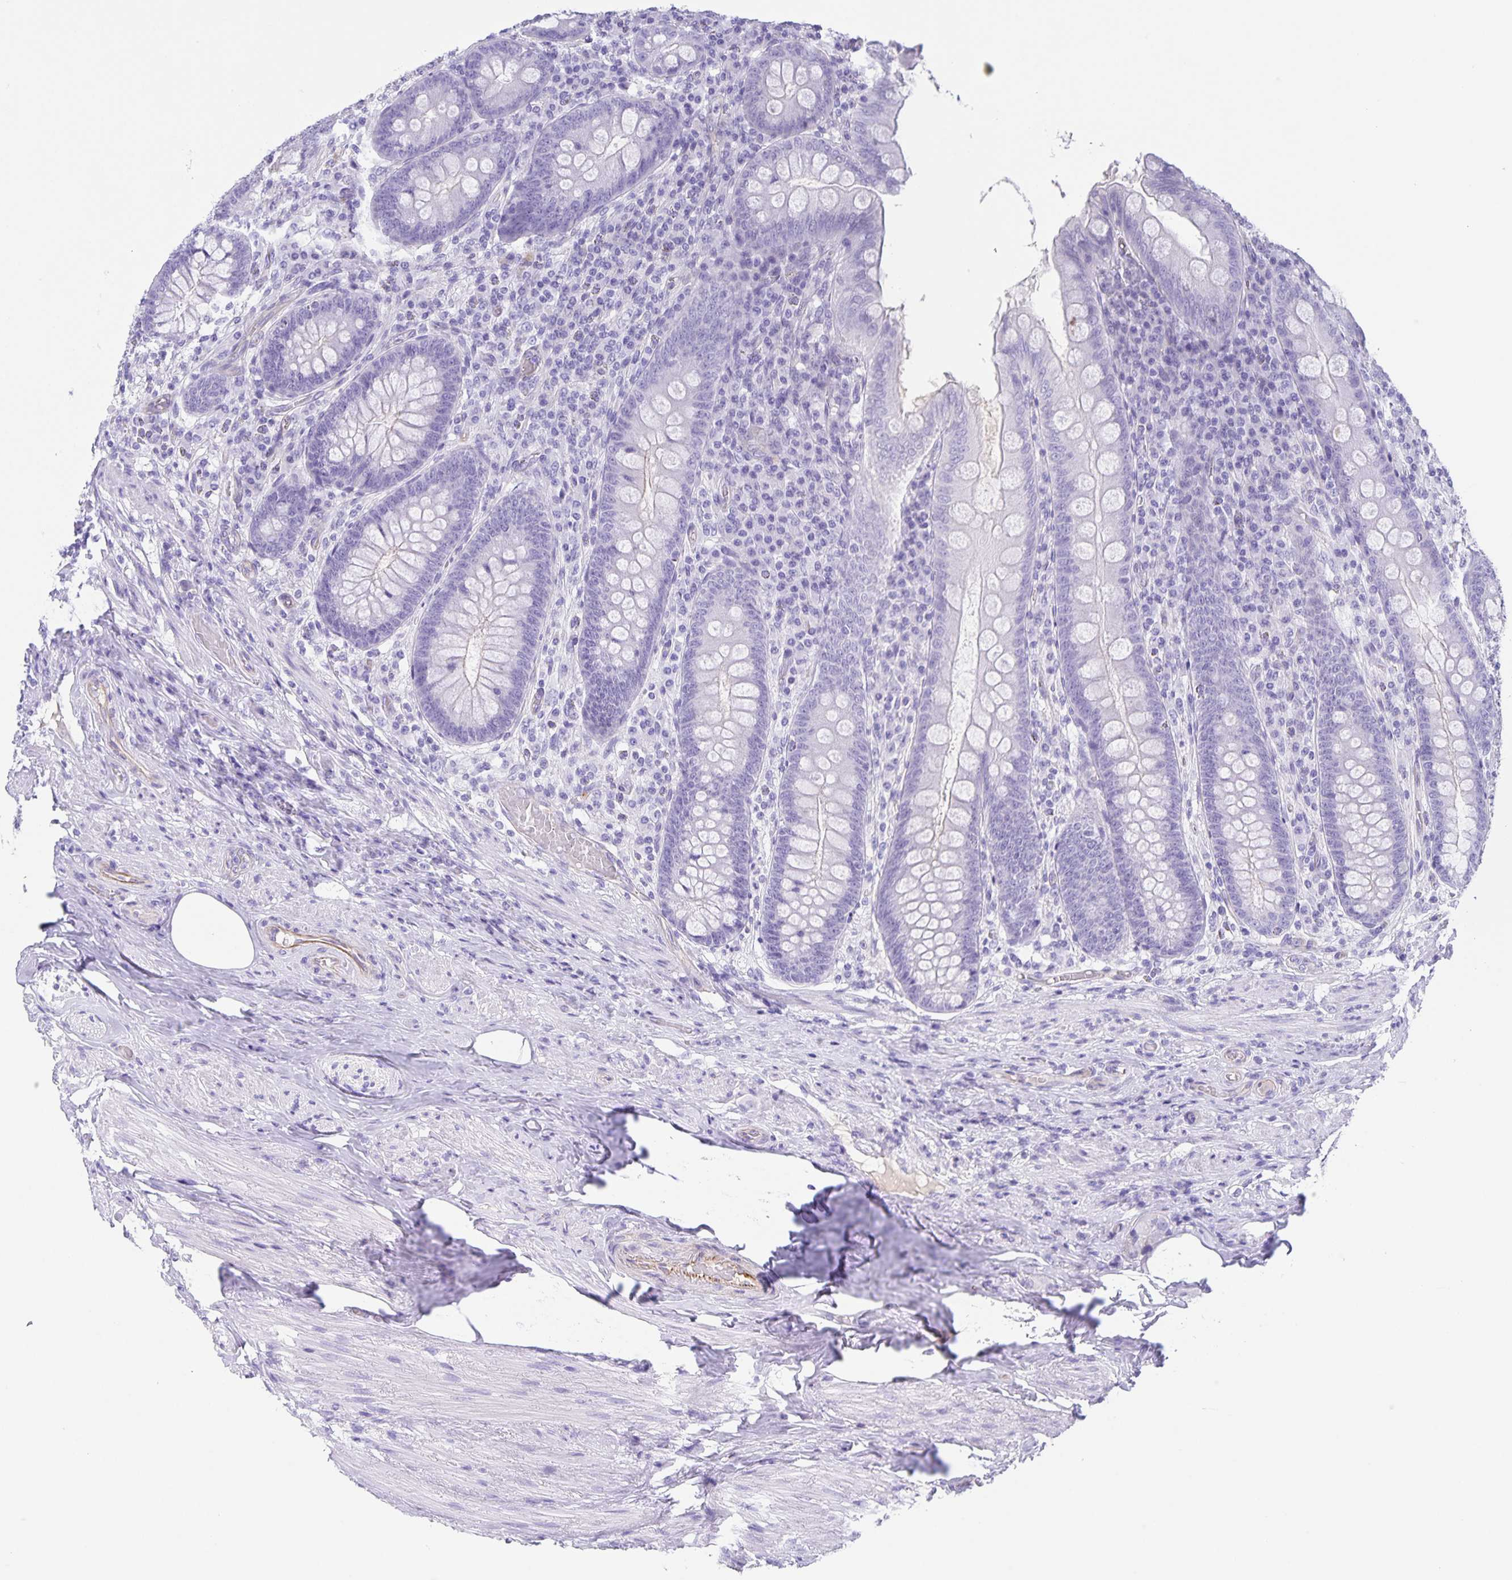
{"staining": {"intensity": "negative", "quantity": "none", "location": "none"}, "tissue": "appendix", "cell_type": "Glandular cells", "image_type": "normal", "snomed": [{"axis": "morphology", "description": "Normal tissue, NOS"}, {"axis": "topography", "description": "Appendix"}], "caption": "The image reveals no significant staining in glandular cells of appendix. (Brightfield microscopy of DAB (3,3'-diaminobenzidine) IHC at high magnification).", "gene": "UBQLN3", "patient": {"sex": "male", "age": 71}}